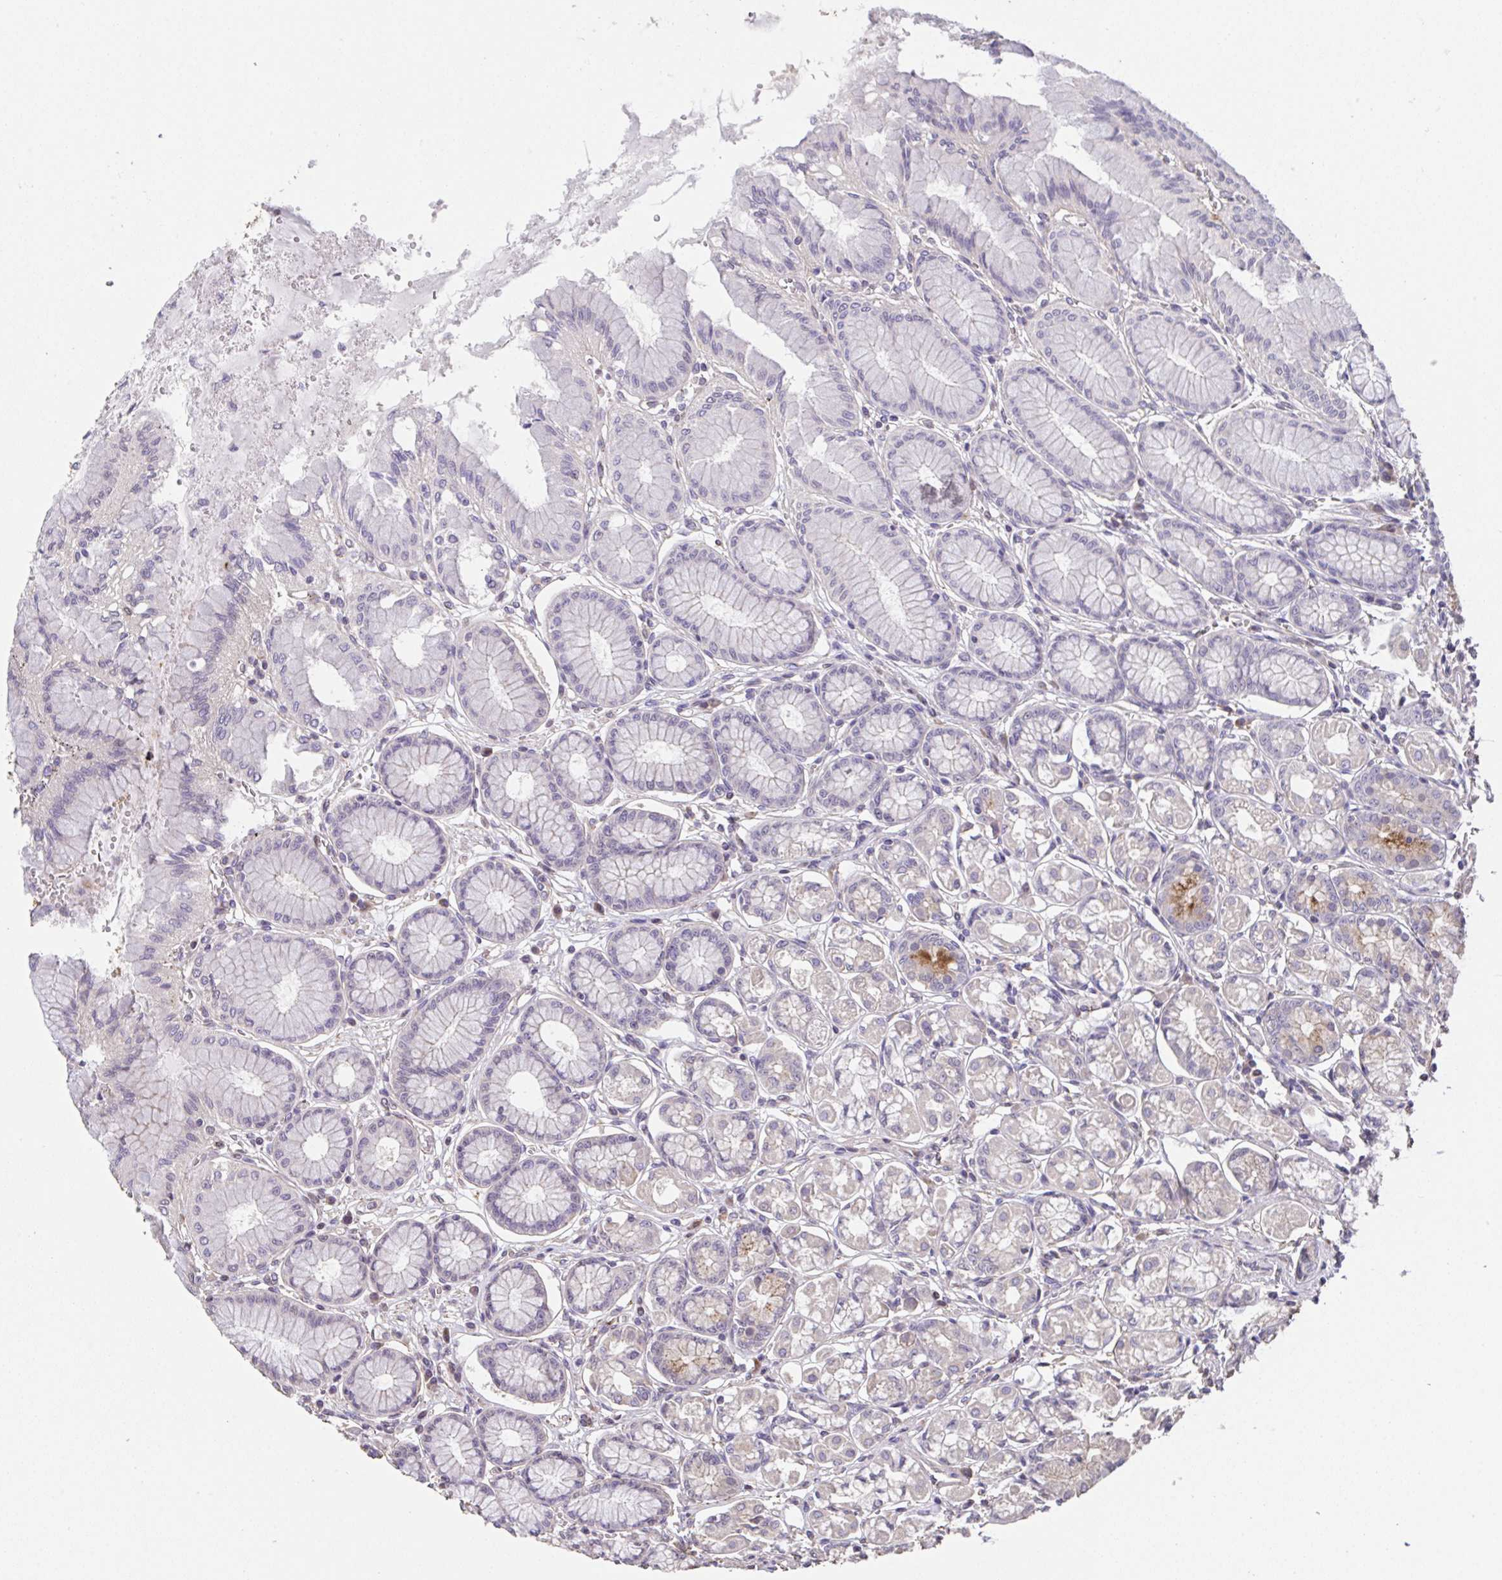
{"staining": {"intensity": "moderate", "quantity": "<25%", "location": "cytoplasmic/membranous"}, "tissue": "stomach", "cell_type": "Glandular cells", "image_type": "normal", "snomed": [{"axis": "morphology", "description": "Normal tissue, NOS"}, {"axis": "topography", "description": "Stomach"}, {"axis": "topography", "description": "Stomach, lower"}], "caption": "Immunohistochemical staining of benign stomach shows <25% levels of moderate cytoplasmic/membranous protein staining in approximately <25% of glandular cells. The staining is performed using DAB (3,3'-diaminobenzidine) brown chromogen to label protein expression. The nuclei are counter-stained blue using hematoxylin.", "gene": "RUNDC3B", "patient": {"sex": "male", "age": 76}}